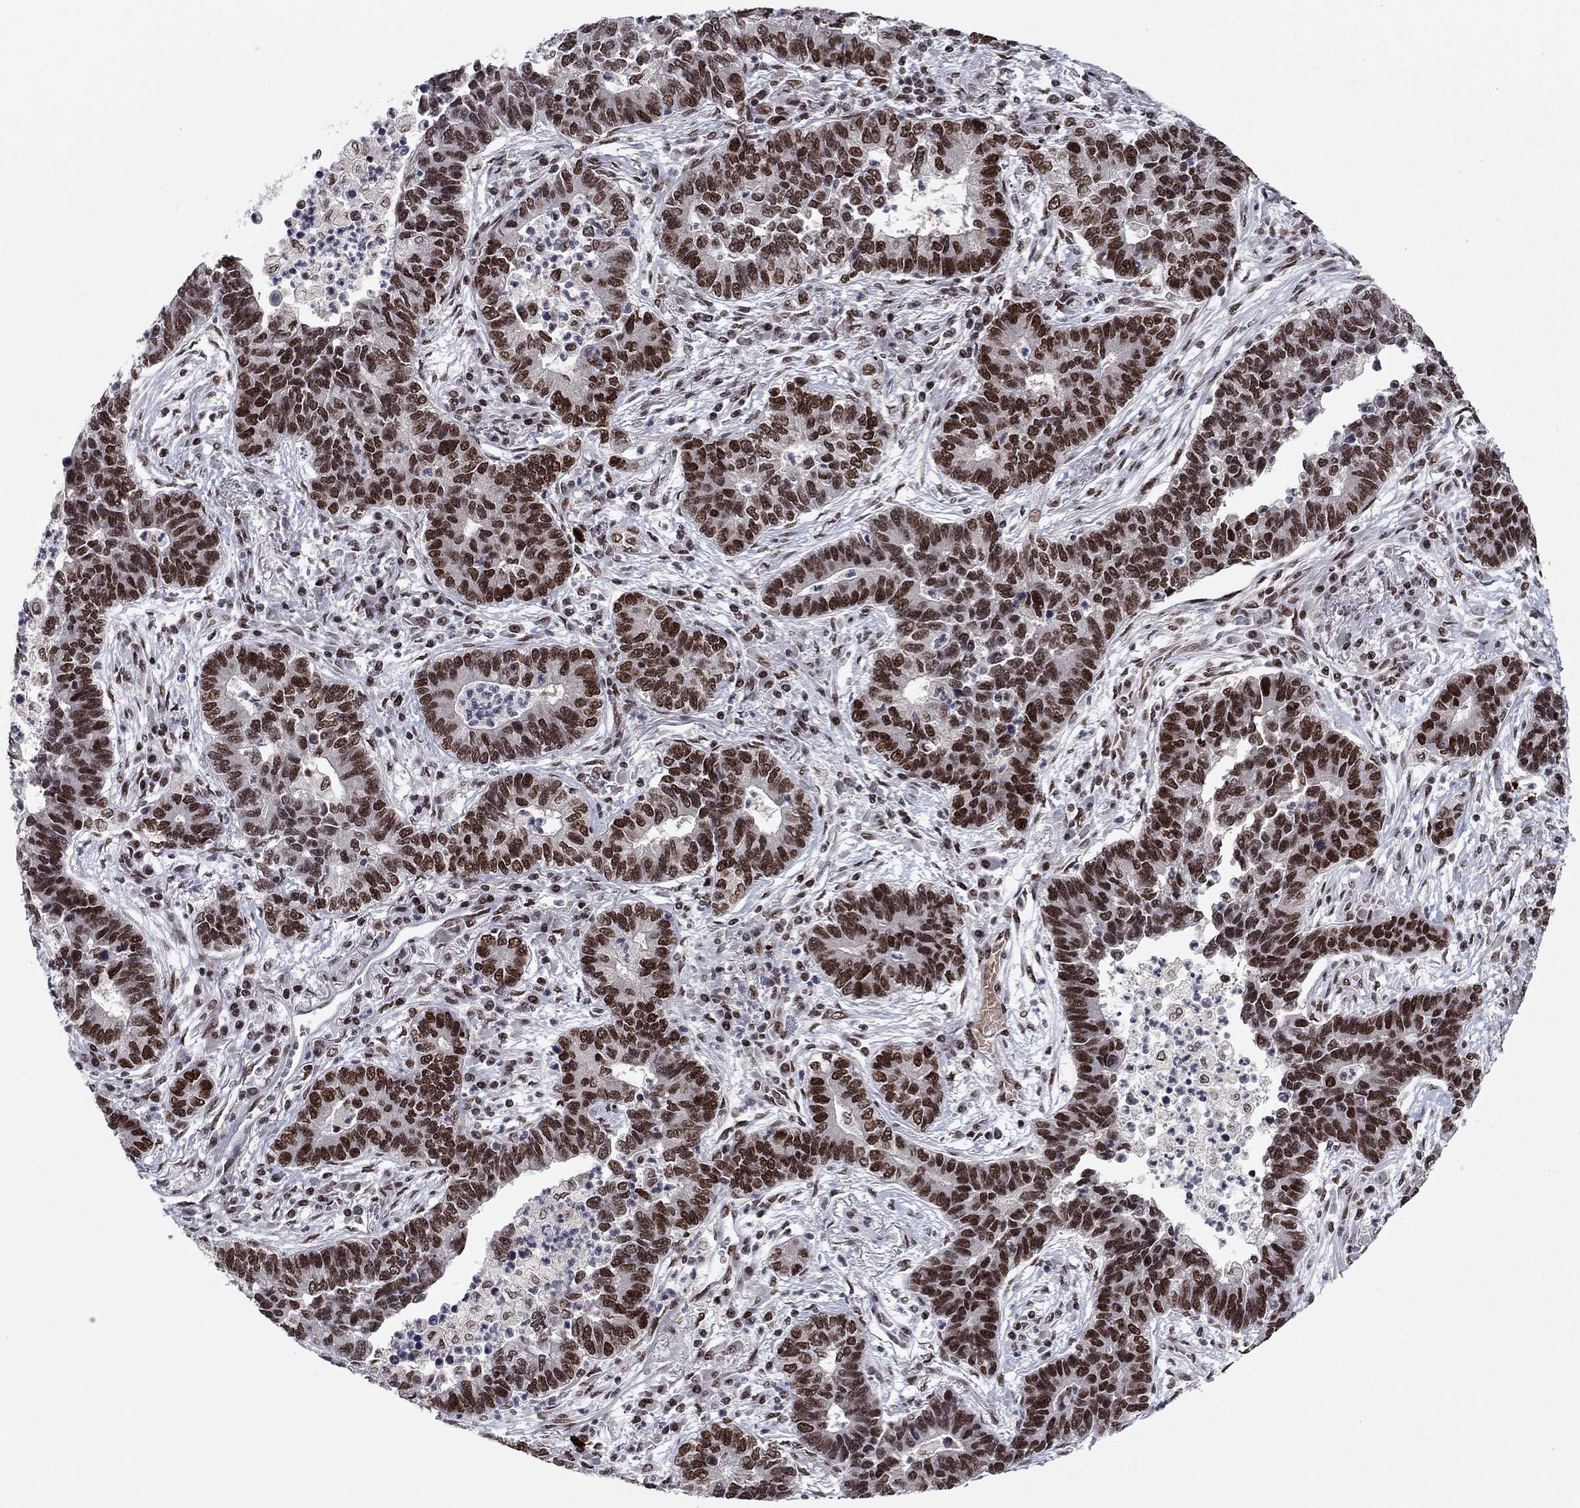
{"staining": {"intensity": "strong", "quantity": "25%-75%", "location": "nuclear"}, "tissue": "lung cancer", "cell_type": "Tumor cells", "image_type": "cancer", "snomed": [{"axis": "morphology", "description": "Adenocarcinoma, NOS"}, {"axis": "topography", "description": "Lung"}], "caption": "Lung cancer stained for a protein exhibits strong nuclear positivity in tumor cells.", "gene": "USP54", "patient": {"sex": "female", "age": 57}}